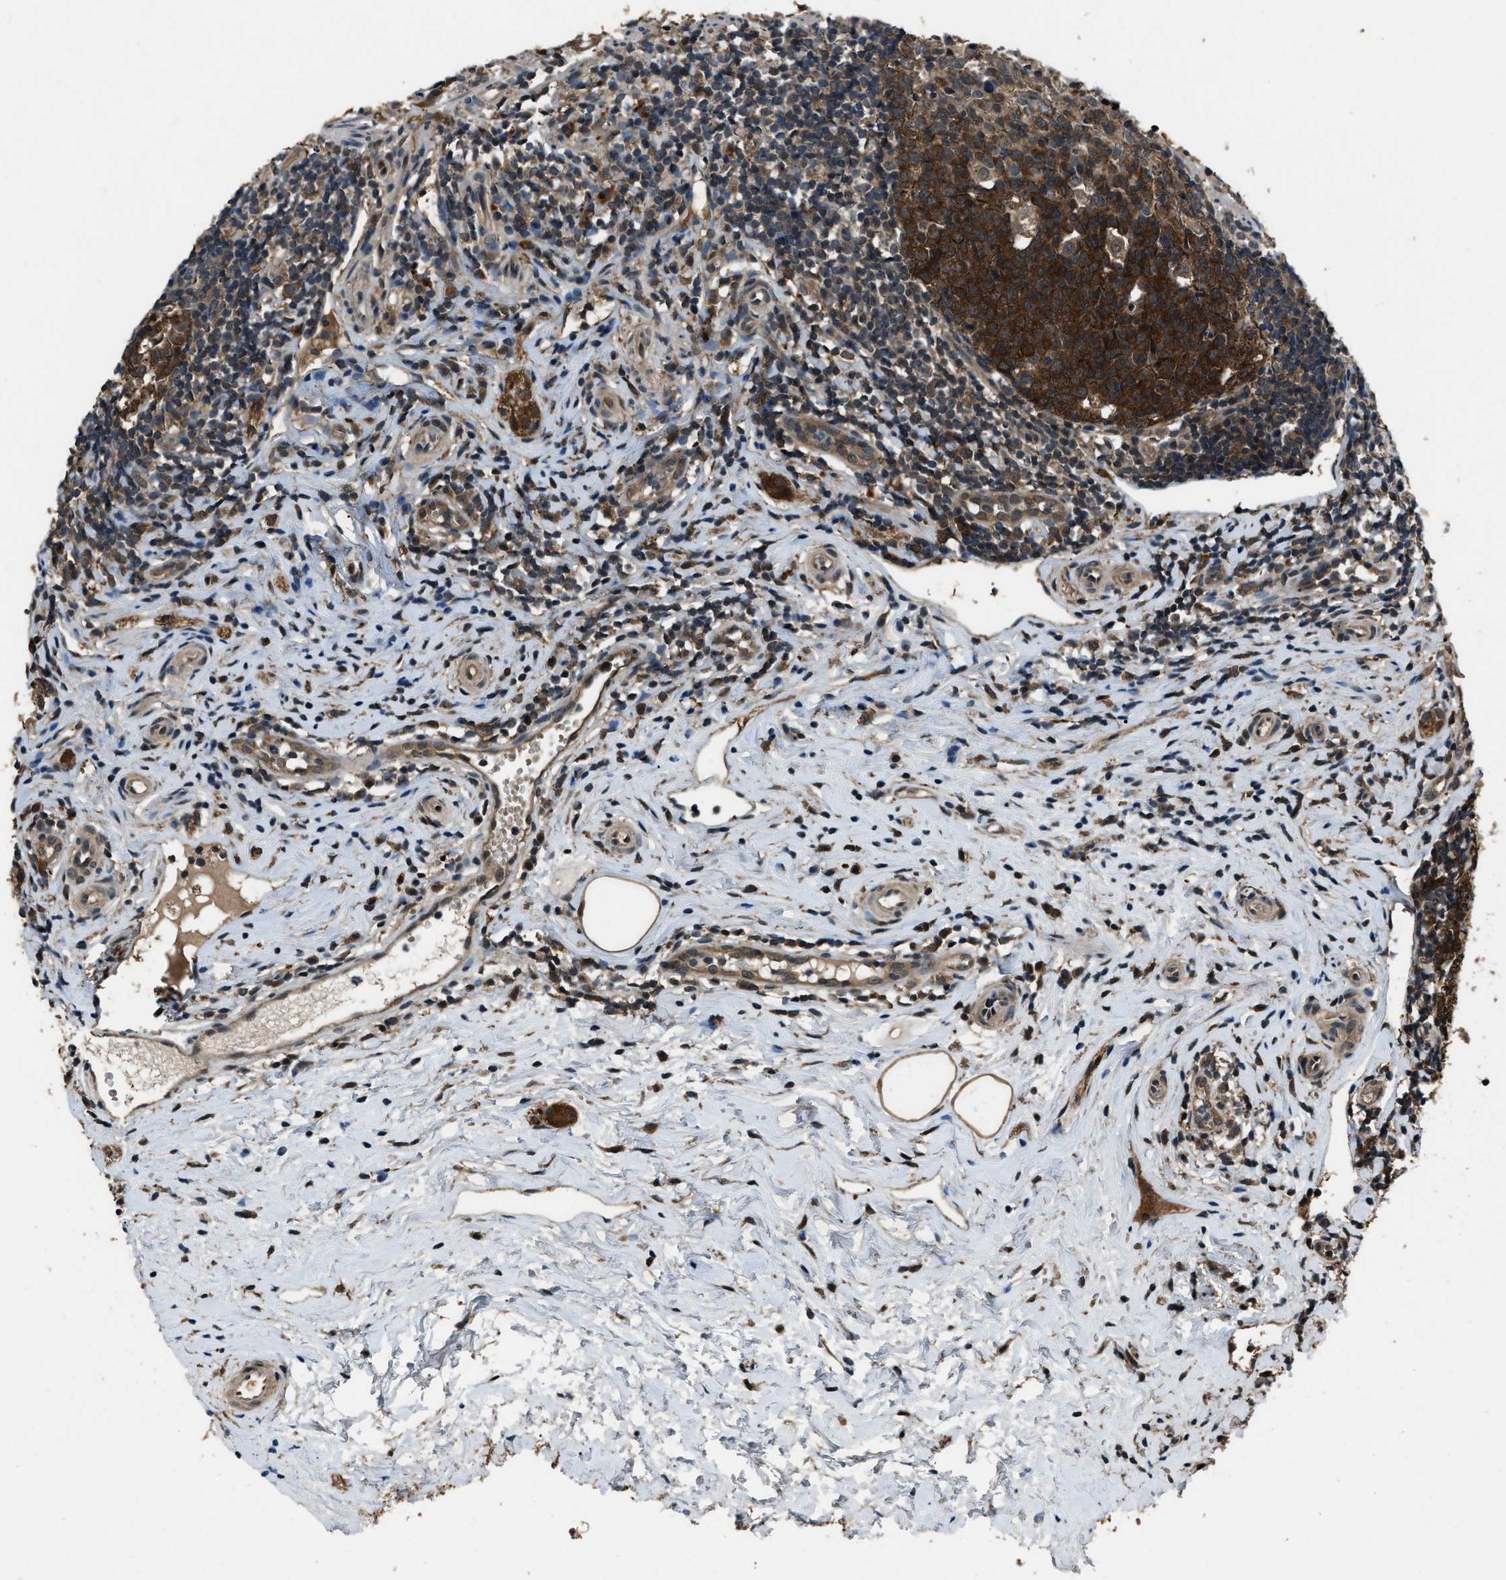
{"staining": {"intensity": "strong", "quantity": ">75%", "location": "cytoplasmic/membranous"}, "tissue": "appendix", "cell_type": "Glandular cells", "image_type": "normal", "snomed": [{"axis": "morphology", "description": "Normal tissue, NOS"}, {"axis": "topography", "description": "Appendix"}], "caption": "Immunohistochemistry staining of benign appendix, which shows high levels of strong cytoplasmic/membranous staining in approximately >75% of glandular cells indicating strong cytoplasmic/membranous protein positivity. The staining was performed using DAB (brown) for protein detection and nuclei were counterstained in hematoxylin (blue).", "gene": "NUDCD3", "patient": {"sex": "female", "age": 20}}